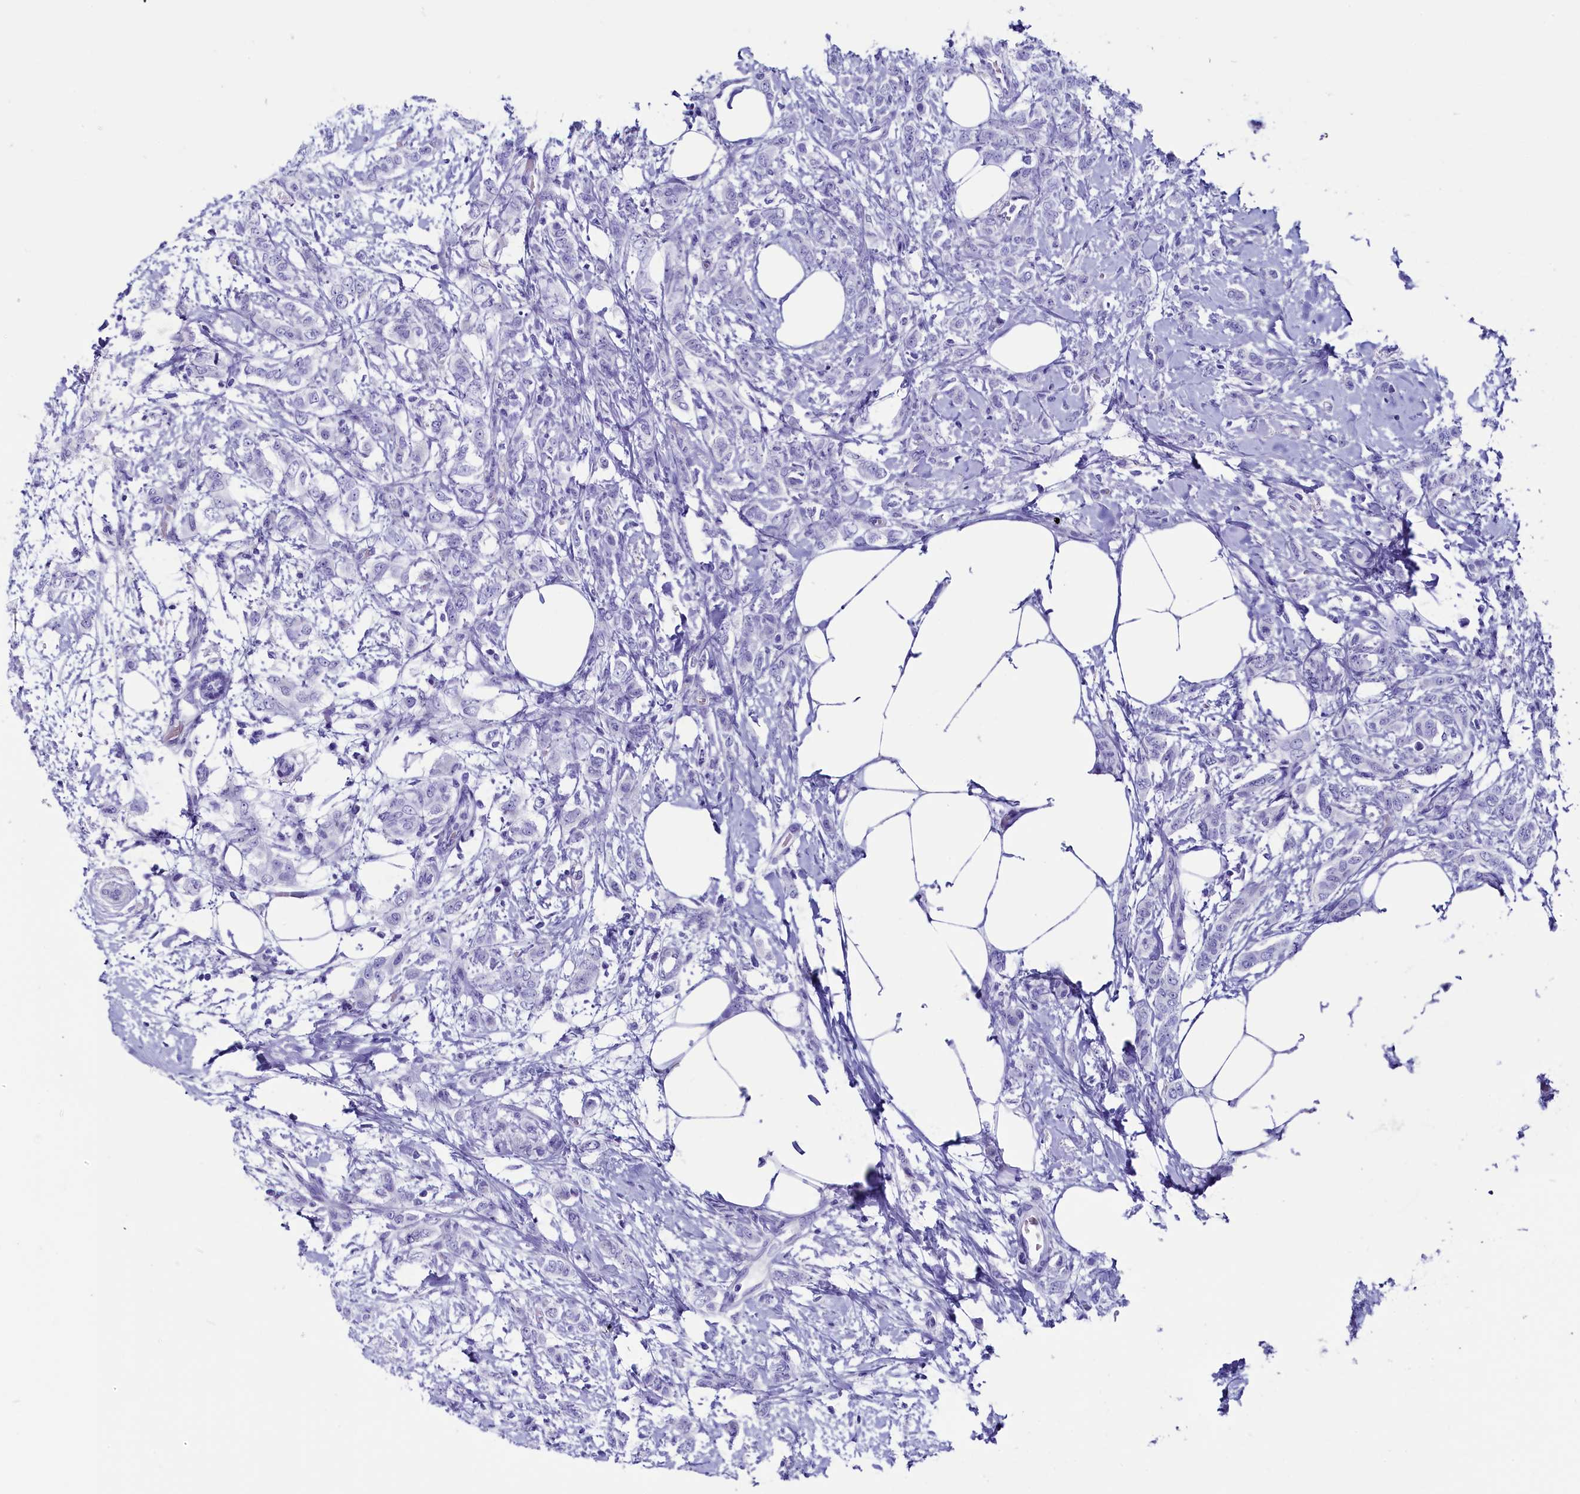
{"staining": {"intensity": "negative", "quantity": "none", "location": "none"}, "tissue": "breast cancer", "cell_type": "Tumor cells", "image_type": "cancer", "snomed": [{"axis": "morphology", "description": "Duct carcinoma"}, {"axis": "topography", "description": "Breast"}], "caption": "Immunohistochemical staining of breast intraductal carcinoma shows no significant expression in tumor cells. (IHC, brightfield microscopy, high magnification).", "gene": "ANKRD29", "patient": {"sex": "female", "age": 72}}